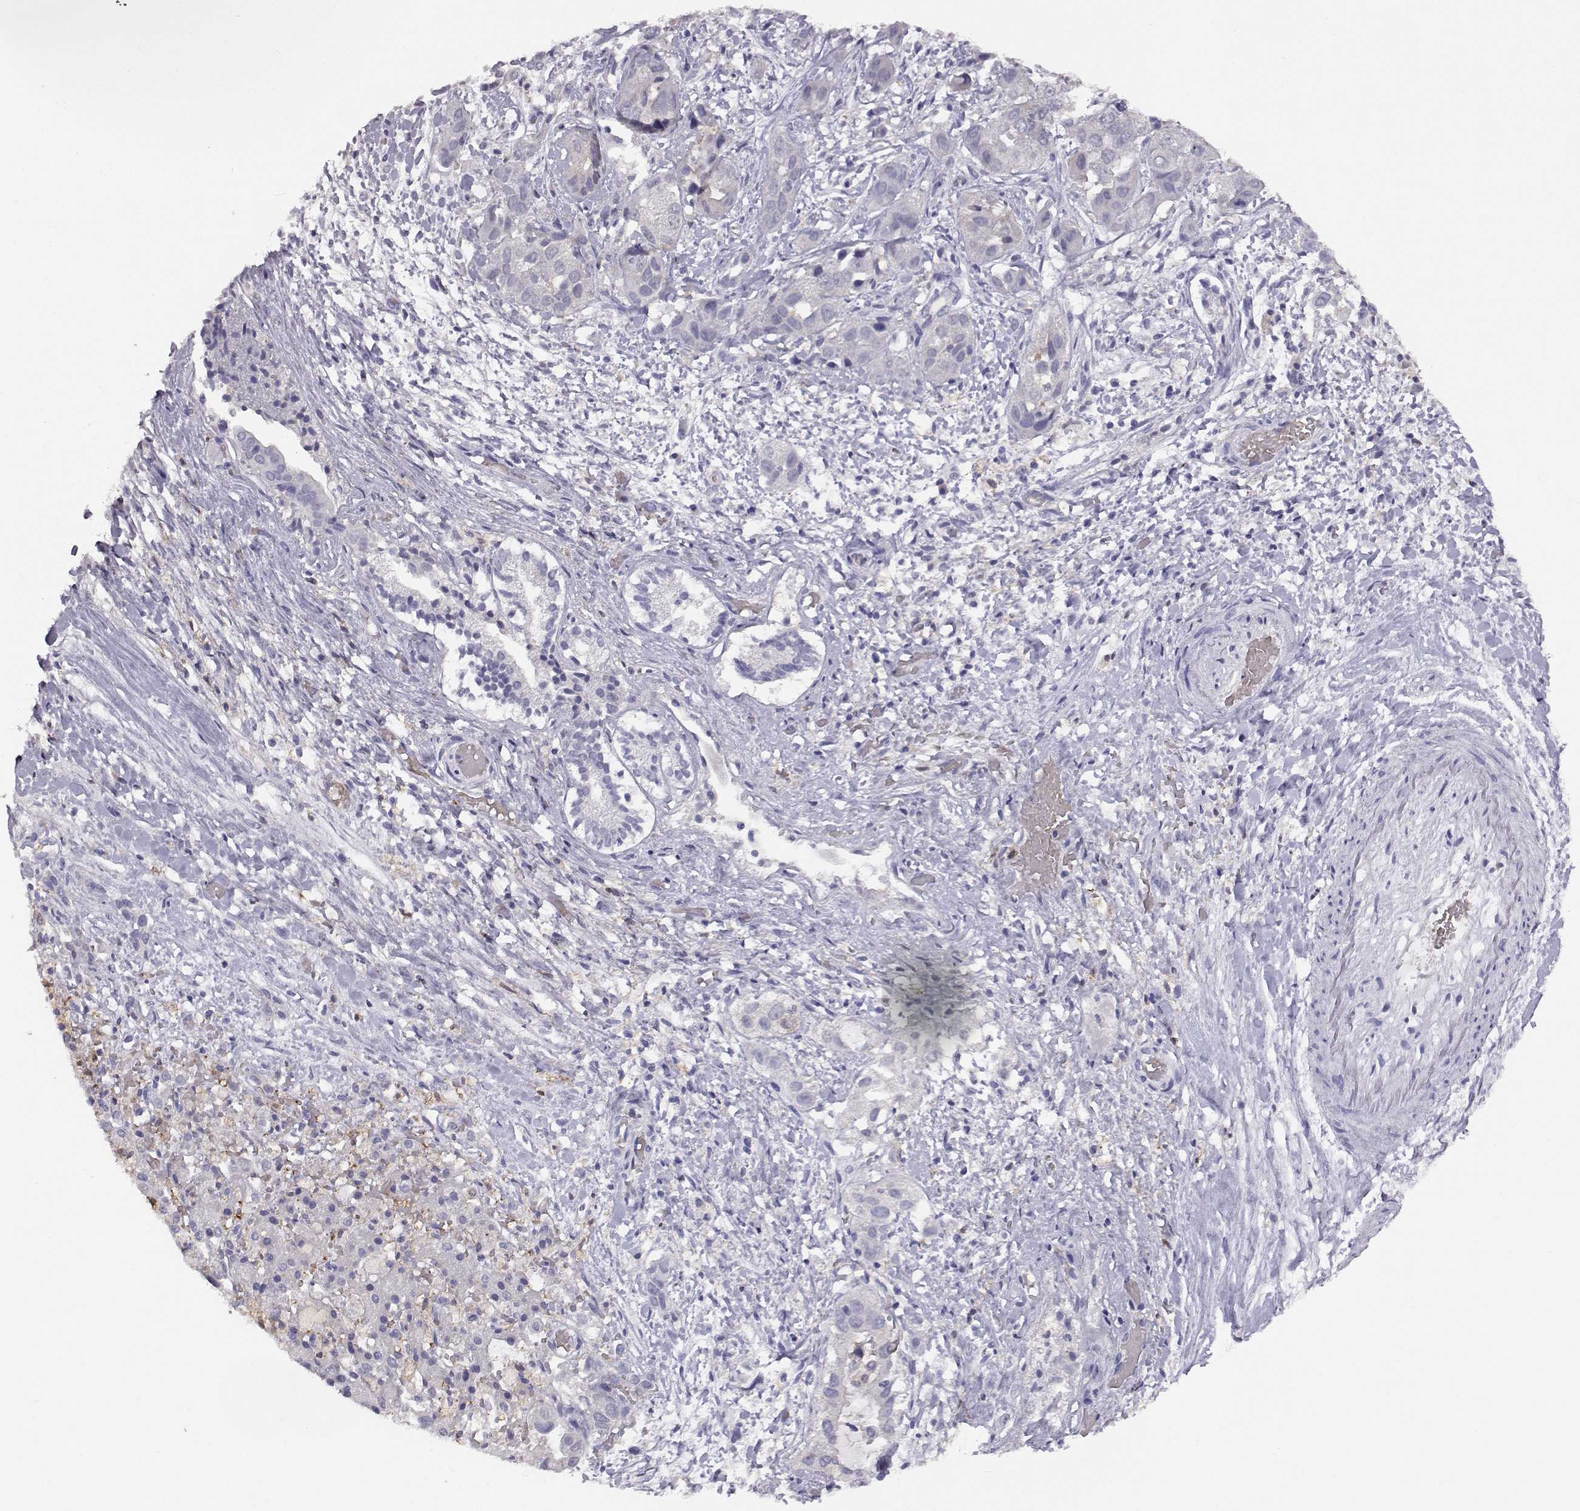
{"staining": {"intensity": "negative", "quantity": "none", "location": "none"}, "tissue": "liver cancer", "cell_type": "Tumor cells", "image_type": "cancer", "snomed": [{"axis": "morphology", "description": "Cholangiocarcinoma"}, {"axis": "topography", "description": "Liver"}], "caption": "Tumor cells are negative for protein expression in human cholangiocarcinoma (liver). The staining was performed using DAB (3,3'-diaminobenzidine) to visualize the protein expression in brown, while the nuclei were stained in blue with hematoxylin (Magnification: 20x).", "gene": "AKR1B1", "patient": {"sex": "female", "age": 52}}